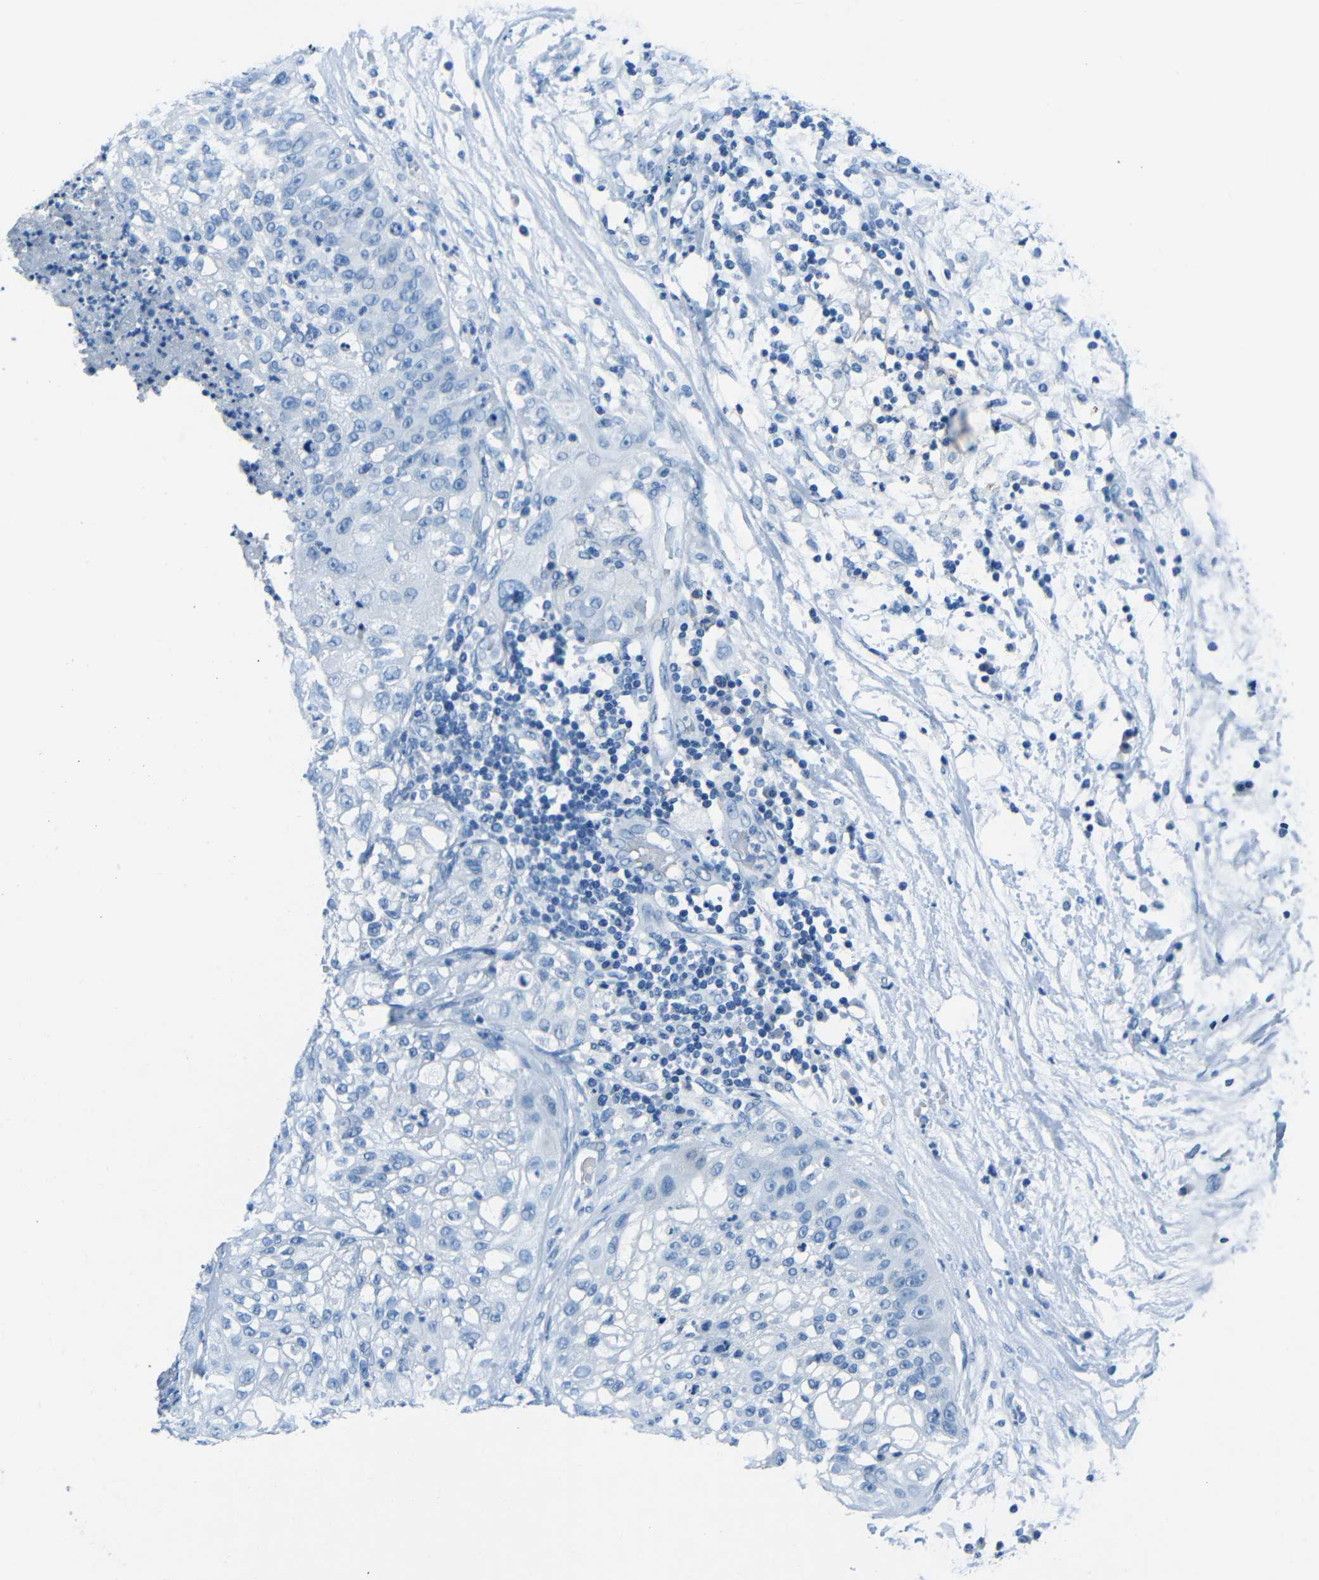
{"staining": {"intensity": "negative", "quantity": "none", "location": "none"}, "tissue": "lung cancer", "cell_type": "Tumor cells", "image_type": "cancer", "snomed": [{"axis": "morphology", "description": "Inflammation, NOS"}, {"axis": "morphology", "description": "Squamous cell carcinoma, NOS"}, {"axis": "topography", "description": "Lymph node"}, {"axis": "topography", "description": "Soft tissue"}, {"axis": "topography", "description": "Lung"}], "caption": "Immunohistochemistry (IHC) of lung cancer (squamous cell carcinoma) reveals no positivity in tumor cells.", "gene": "FBN2", "patient": {"sex": "male", "age": 66}}